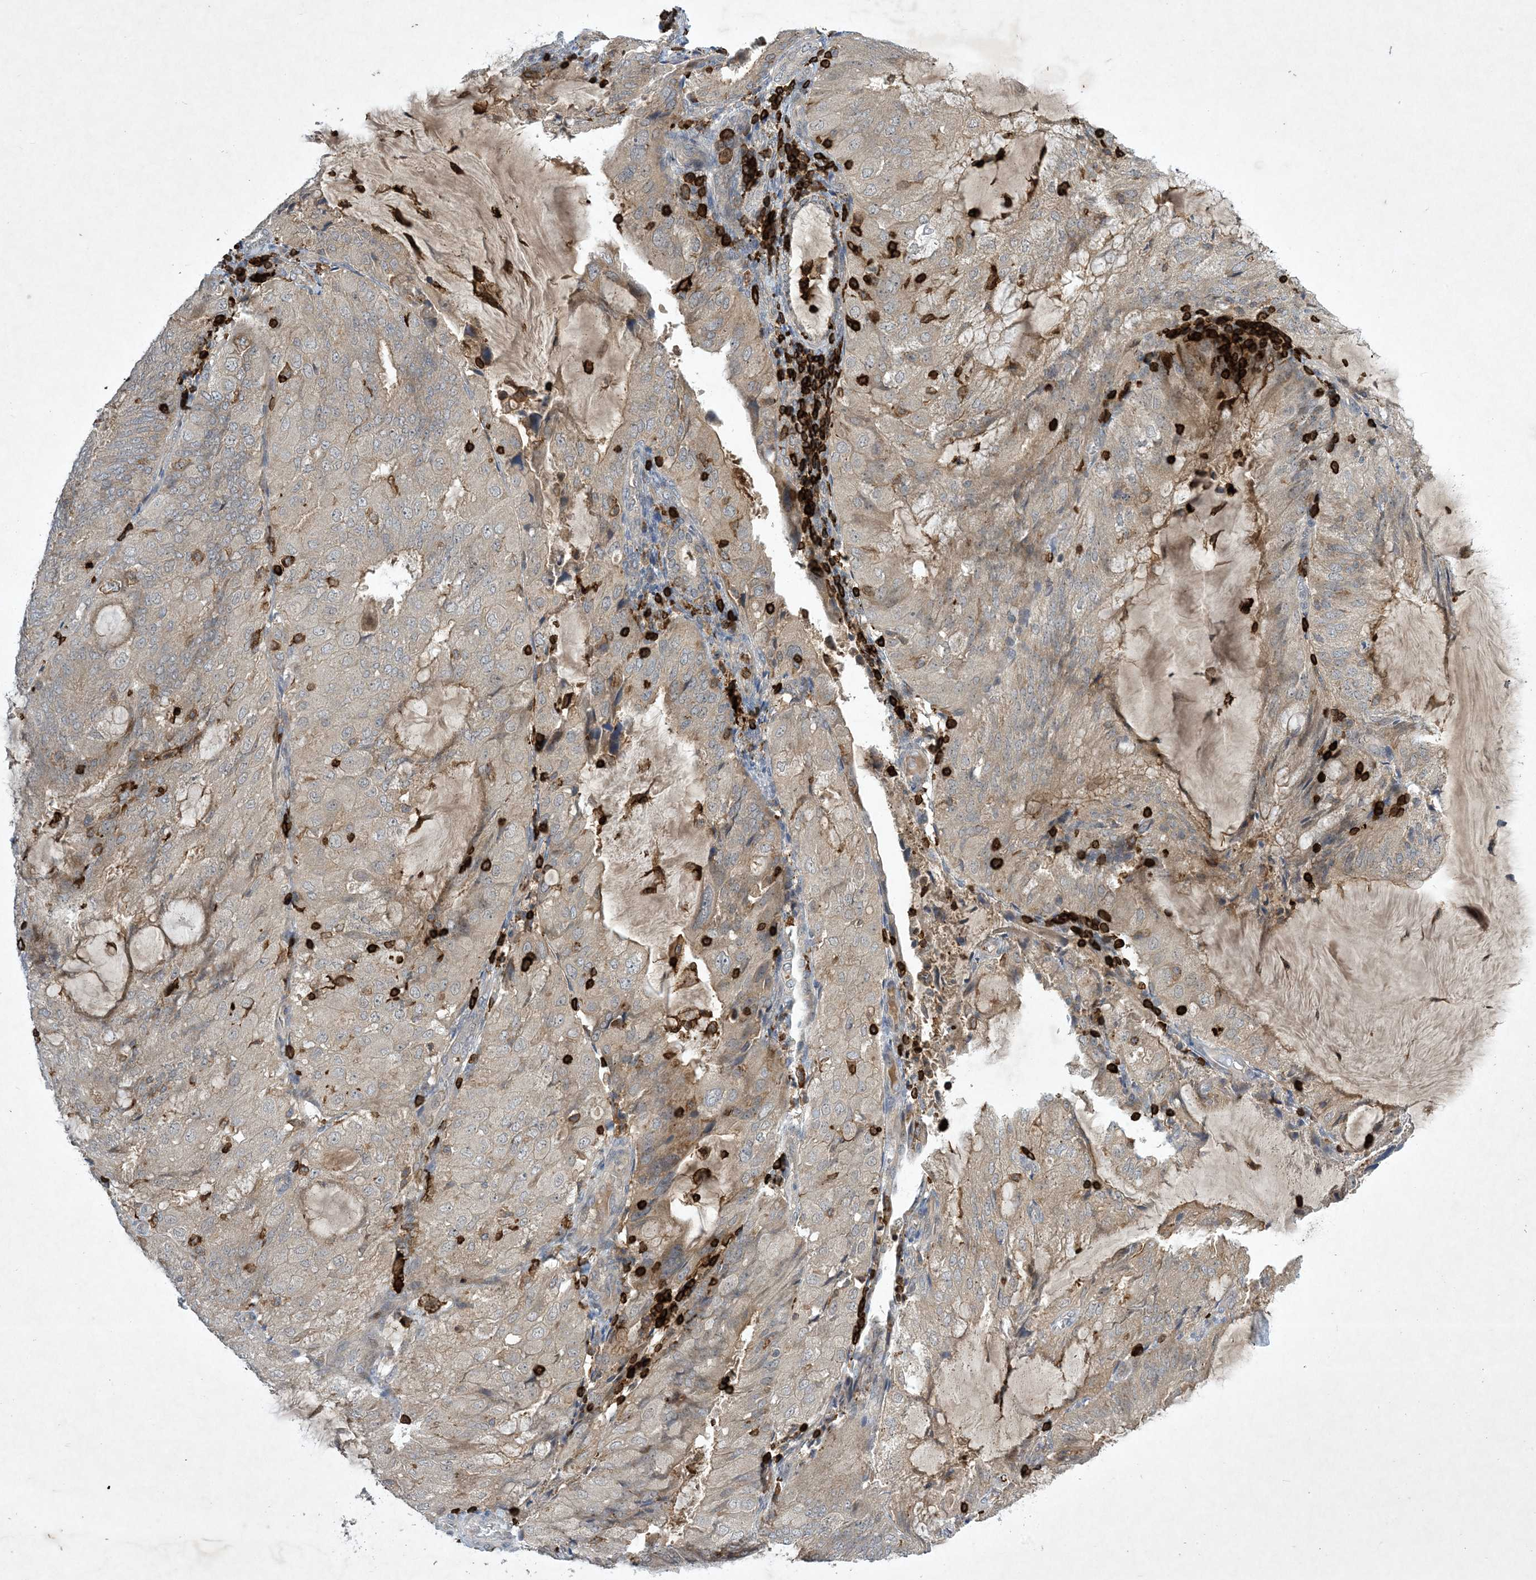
{"staining": {"intensity": "weak", "quantity": "<25%", "location": "cytoplasmic/membranous"}, "tissue": "endometrial cancer", "cell_type": "Tumor cells", "image_type": "cancer", "snomed": [{"axis": "morphology", "description": "Adenocarcinoma, NOS"}, {"axis": "topography", "description": "Endometrium"}], "caption": "An IHC image of endometrial adenocarcinoma is shown. There is no staining in tumor cells of endometrial adenocarcinoma. The staining is performed using DAB (3,3'-diaminobenzidine) brown chromogen with nuclei counter-stained in using hematoxylin.", "gene": "AK9", "patient": {"sex": "female", "age": 81}}